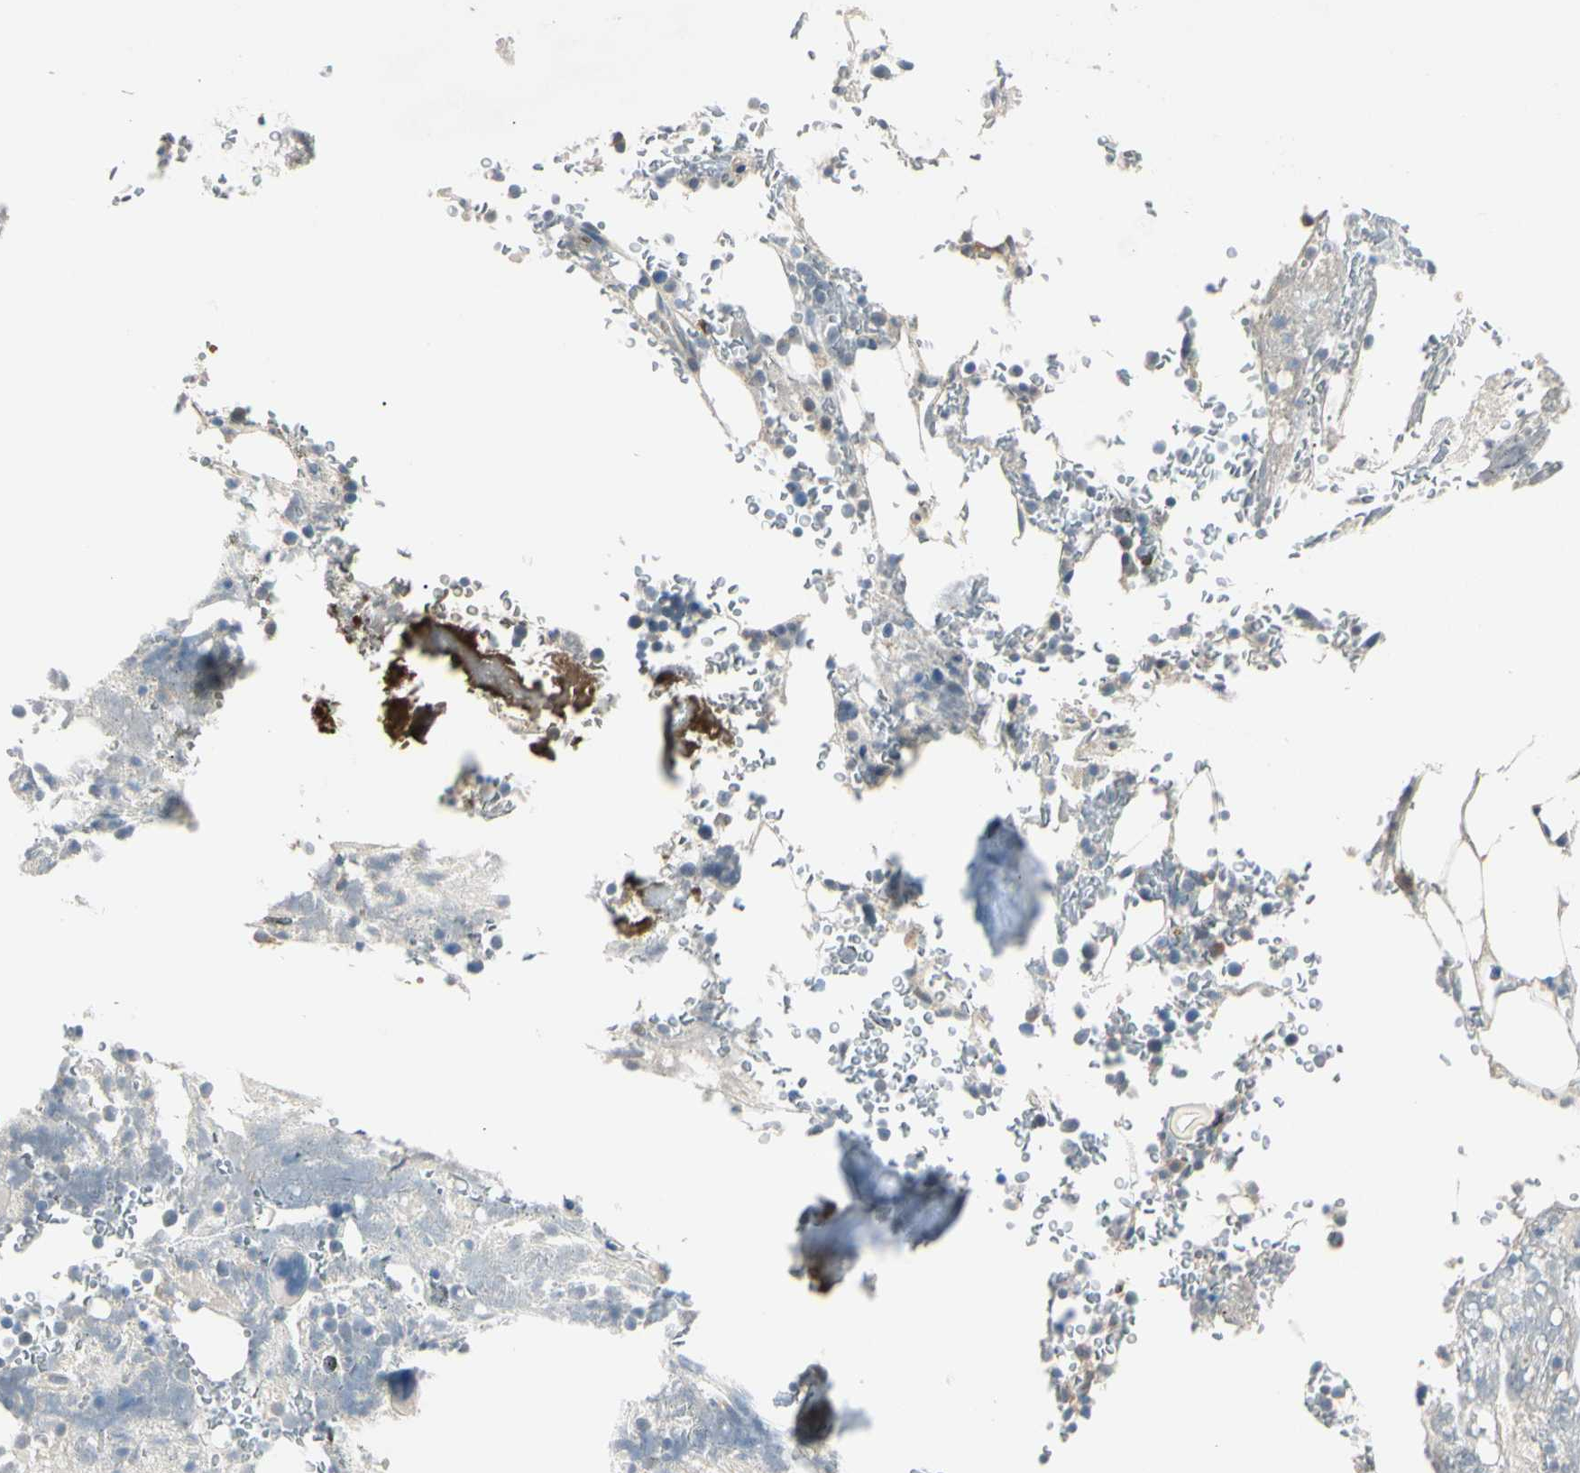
{"staining": {"intensity": "weak", "quantity": "<25%", "location": "cytoplasmic/membranous"}, "tissue": "bone marrow", "cell_type": "Hematopoietic cells", "image_type": "normal", "snomed": [{"axis": "morphology", "description": "Normal tissue, NOS"}, {"axis": "topography", "description": "Bone marrow"}], "caption": "Micrograph shows no protein expression in hematopoietic cells of benign bone marrow.", "gene": "PRSS21", "patient": {"sex": "female", "age": 73}}